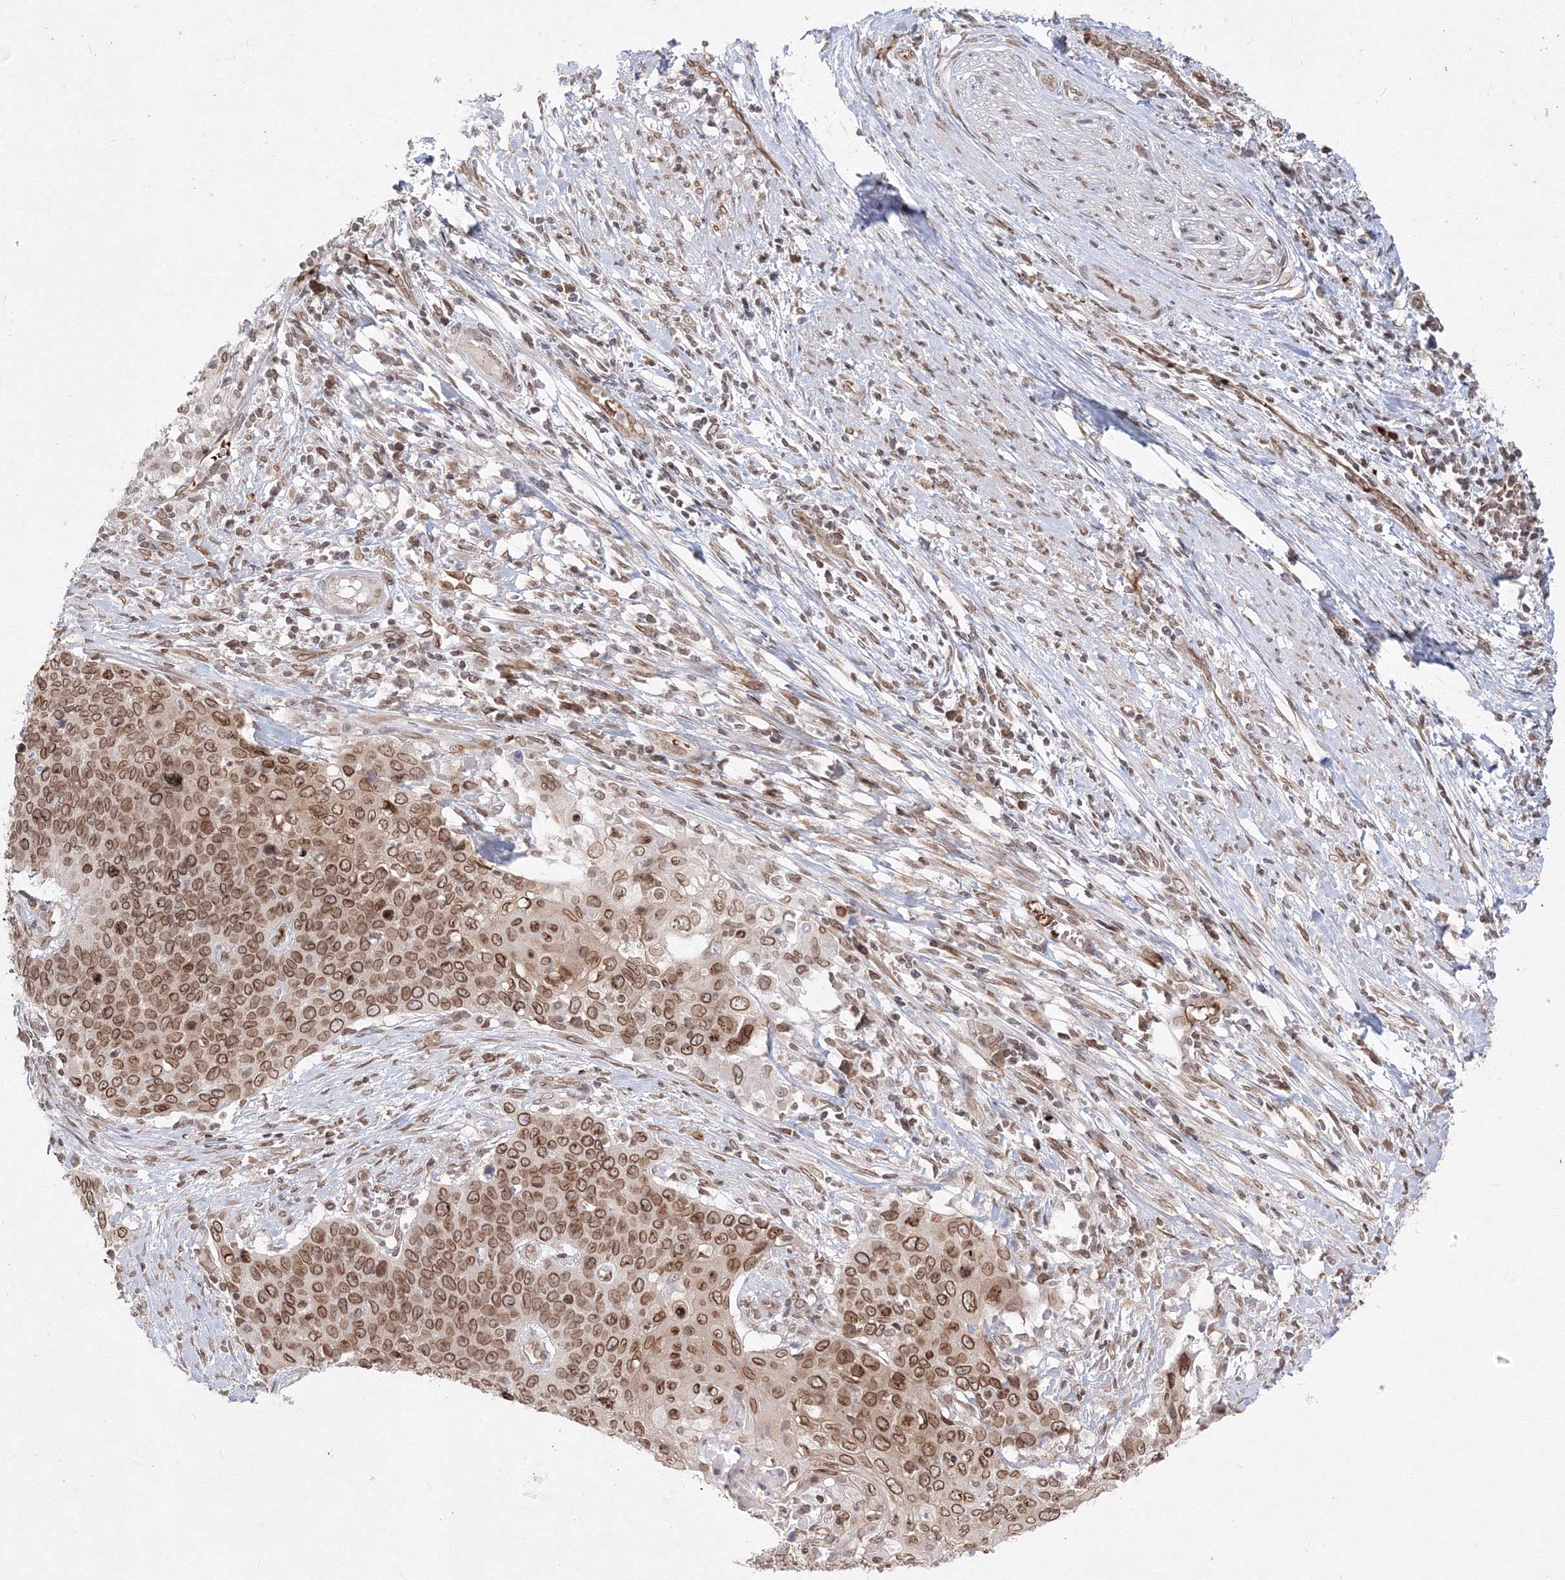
{"staining": {"intensity": "moderate", "quantity": ">75%", "location": "cytoplasmic/membranous,nuclear"}, "tissue": "cervical cancer", "cell_type": "Tumor cells", "image_type": "cancer", "snomed": [{"axis": "morphology", "description": "Squamous cell carcinoma, NOS"}, {"axis": "topography", "description": "Cervix"}], "caption": "About >75% of tumor cells in cervical cancer exhibit moderate cytoplasmic/membranous and nuclear protein positivity as visualized by brown immunohistochemical staining.", "gene": "DNAJB2", "patient": {"sex": "female", "age": 39}}